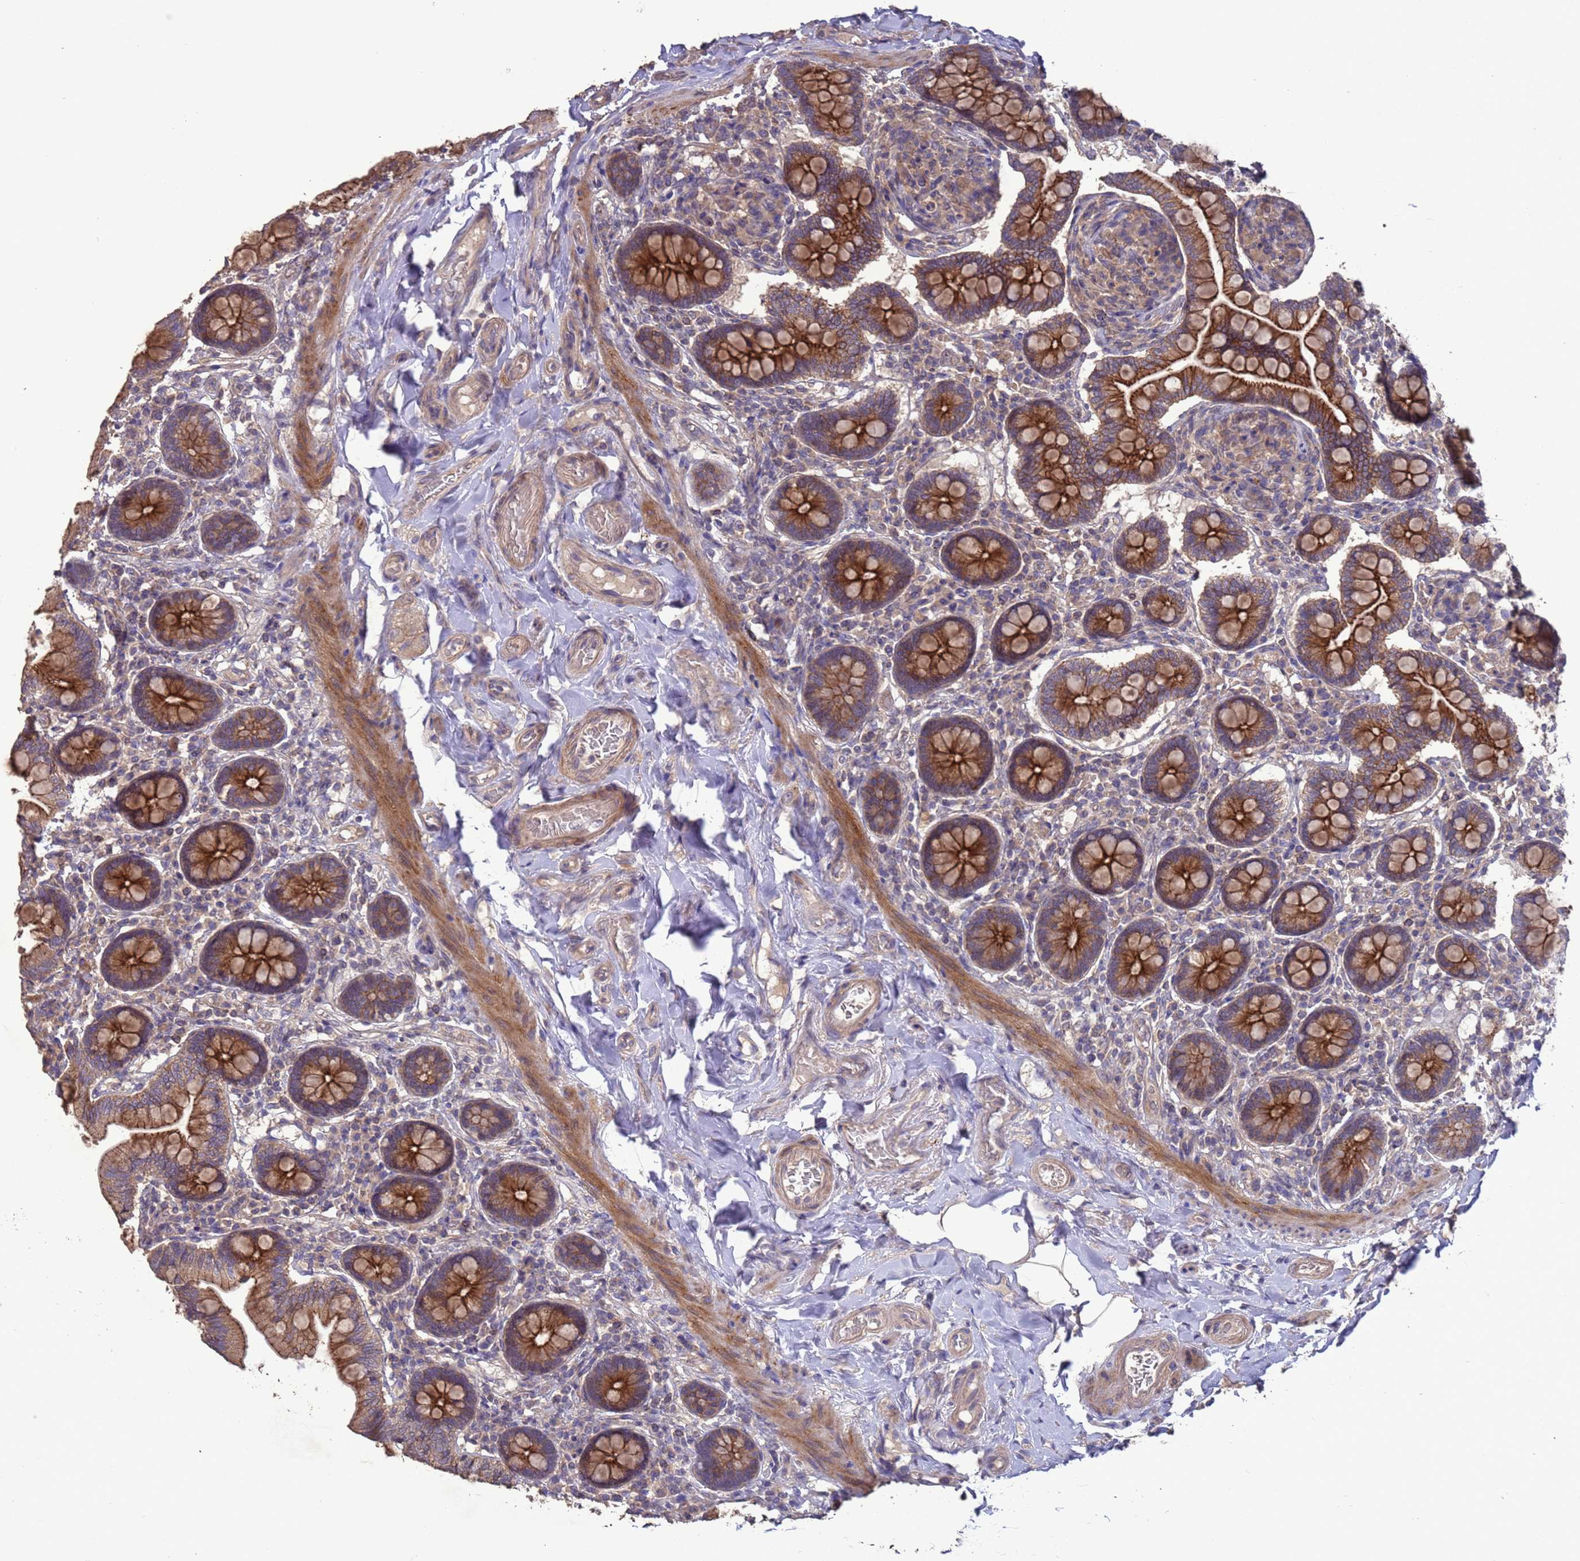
{"staining": {"intensity": "strong", "quantity": ">75%", "location": "cytoplasmic/membranous"}, "tissue": "small intestine", "cell_type": "Glandular cells", "image_type": "normal", "snomed": [{"axis": "morphology", "description": "Normal tissue, NOS"}, {"axis": "topography", "description": "Small intestine"}], "caption": "A high amount of strong cytoplasmic/membranous staining is seen in about >75% of glandular cells in normal small intestine.", "gene": "SLC9B2", "patient": {"sex": "female", "age": 64}}